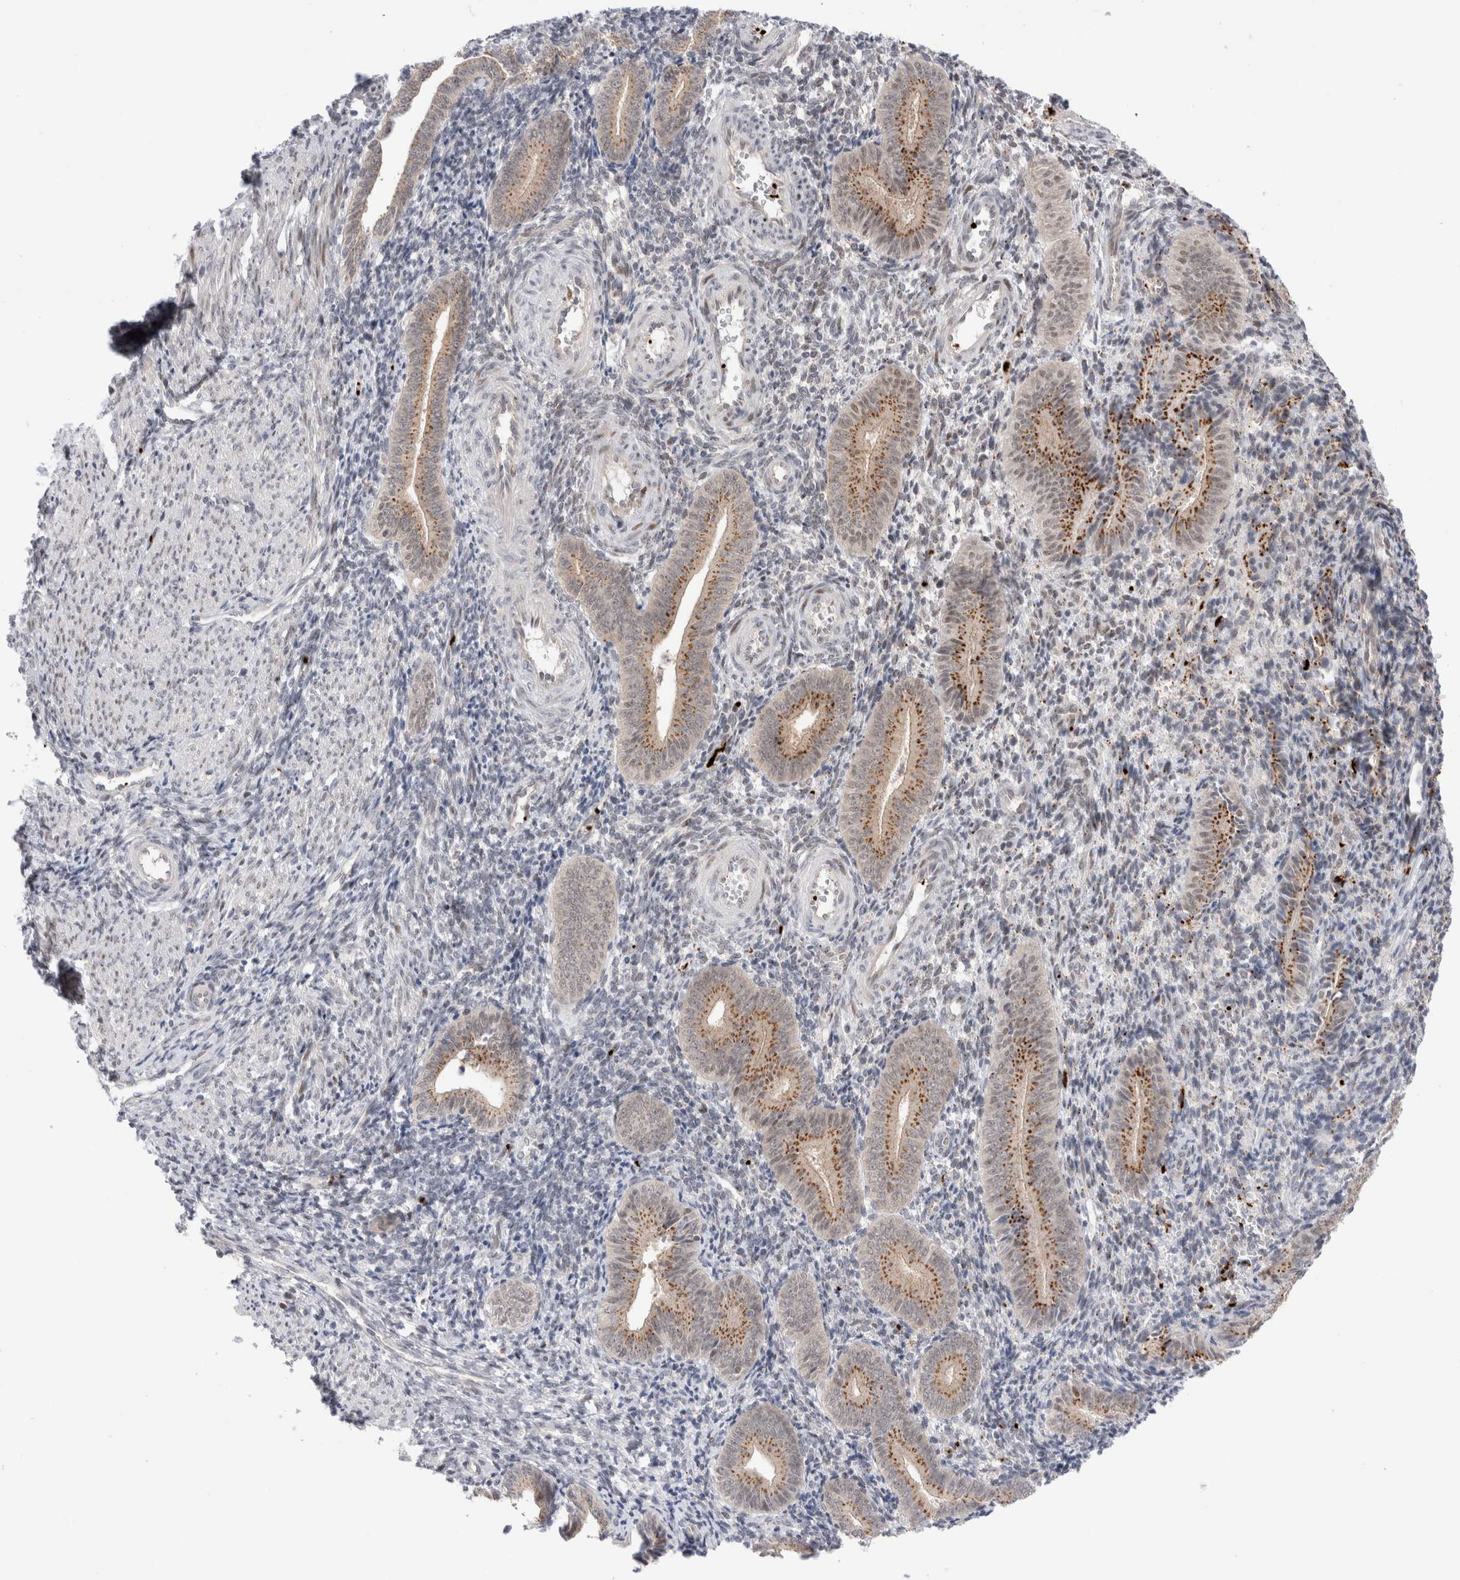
{"staining": {"intensity": "negative", "quantity": "none", "location": "none"}, "tissue": "endometrium", "cell_type": "Cells in endometrial stroma", "image_type": "normal", "snomed": [{"axis": "morphology", "description": "Normal tissue, NOS"}, {"axis": "topography", "description": "Uterus"}, {"axis": "topography", "description": "Endometrium"}], "caption": "High magnification brightfield microscopy of unremarkable endometrium stained with DAB (brown) and counterstained with hematoxylin (blue): cells in endometrial stroma show no significant expression. (DAB (3,3'-diaminobenzidine) immunohistochemistry visualized using brightfield microscopy, high magnification).", "gene": "VPS28", "patient": {"sex": "female", "age": 33}}